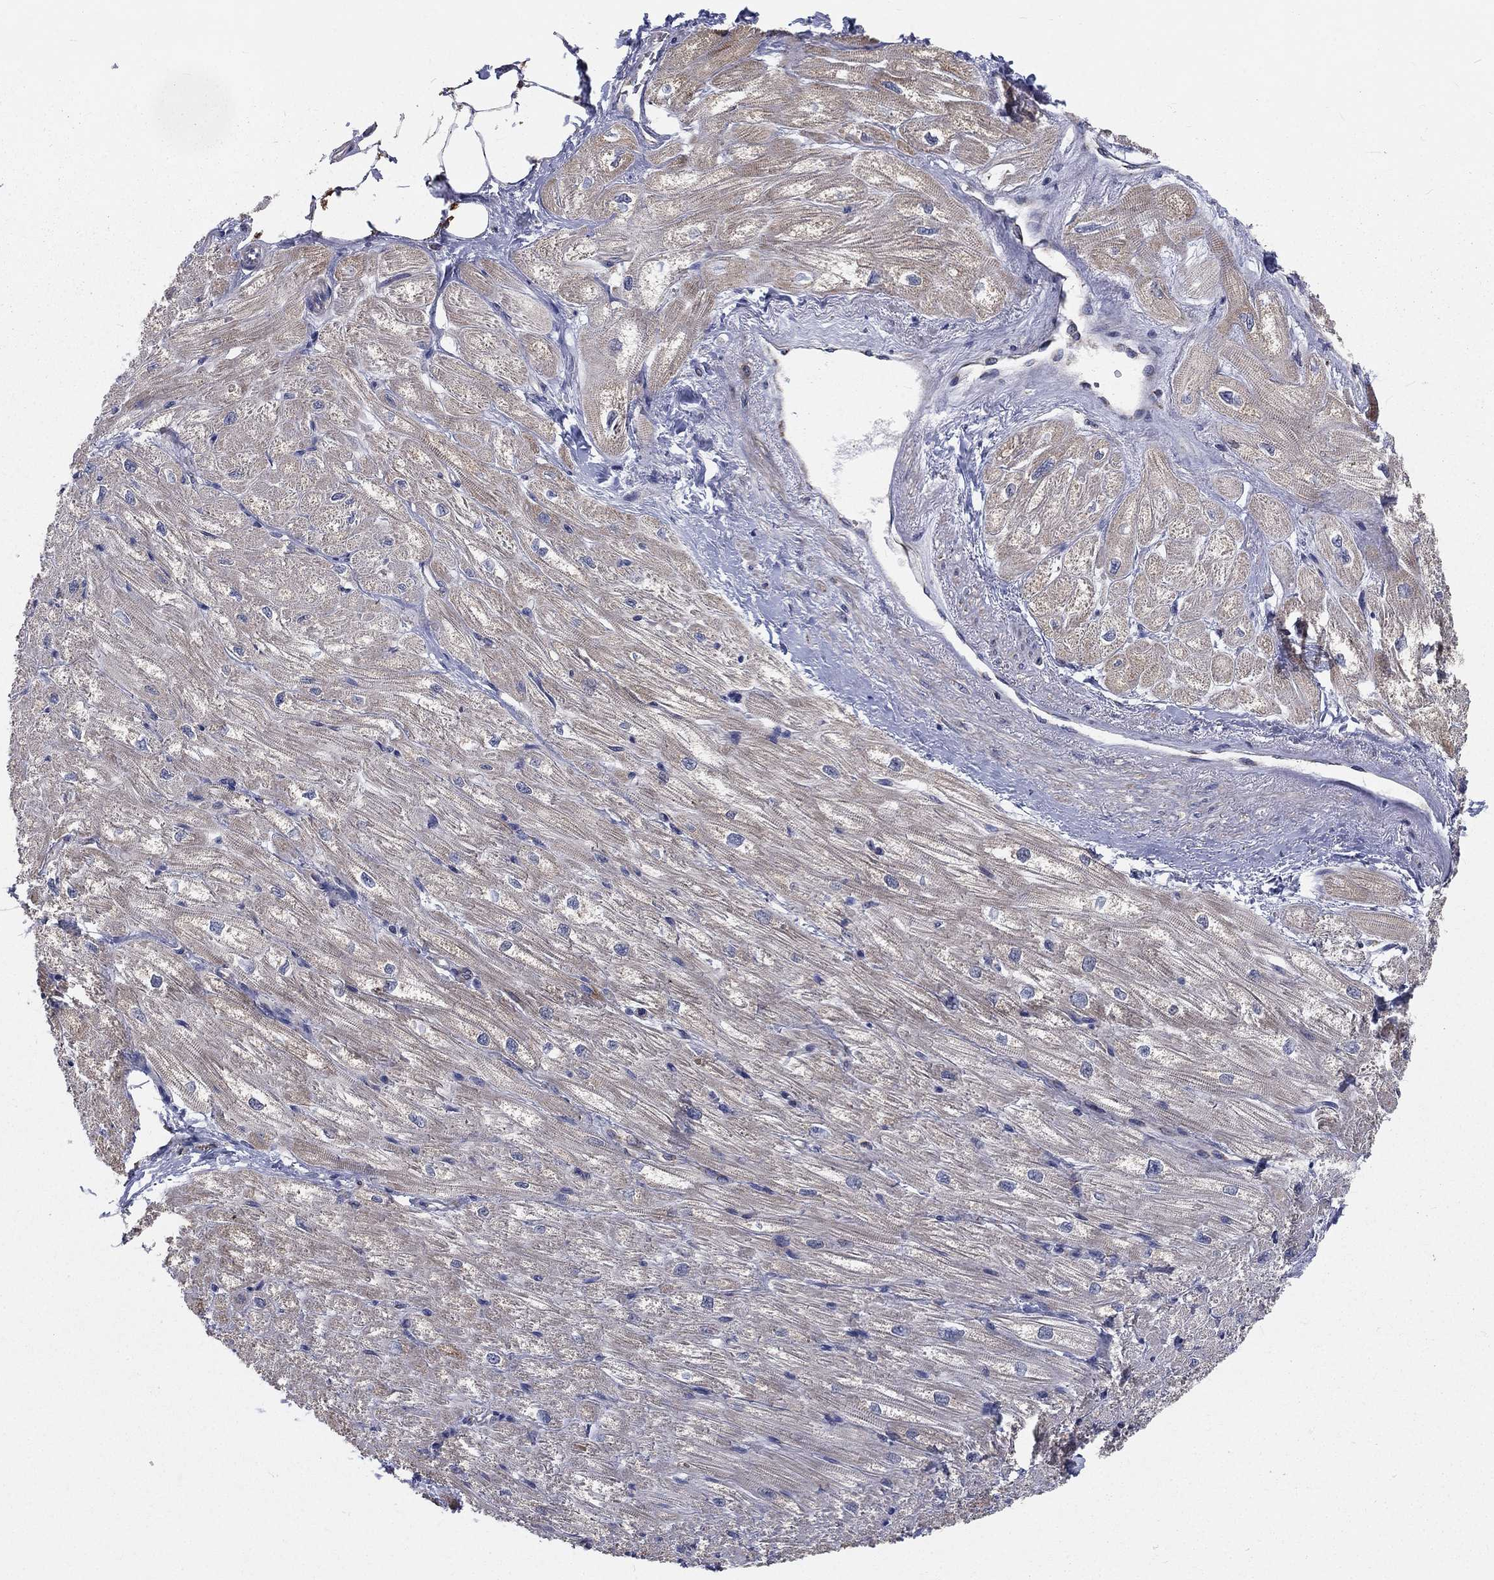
{"staining": {"intensity": "negative", "quantity": "none", "location": "none"}, "tissue": "heart muscle", "cell_type": "Cardiomyocytes", "image_type": "normal", "snomed": [{"axis": "morphology", "description": "Normal tissue, NOS"}, {"axis": "topography", "description": "Heart"}], "caption": "High power microscopy histopathology image of an immunohistochemistry (IHC) photomicrograph of unremarkable heart muscle, revealing no significant expression in cardiomyocytes. (DAB (3,3'-diaminobenzidine) immunohistochemistry (IHC), high magnification).", "gene": "NME7", "patient": {"sex": "male", "age": 57}}